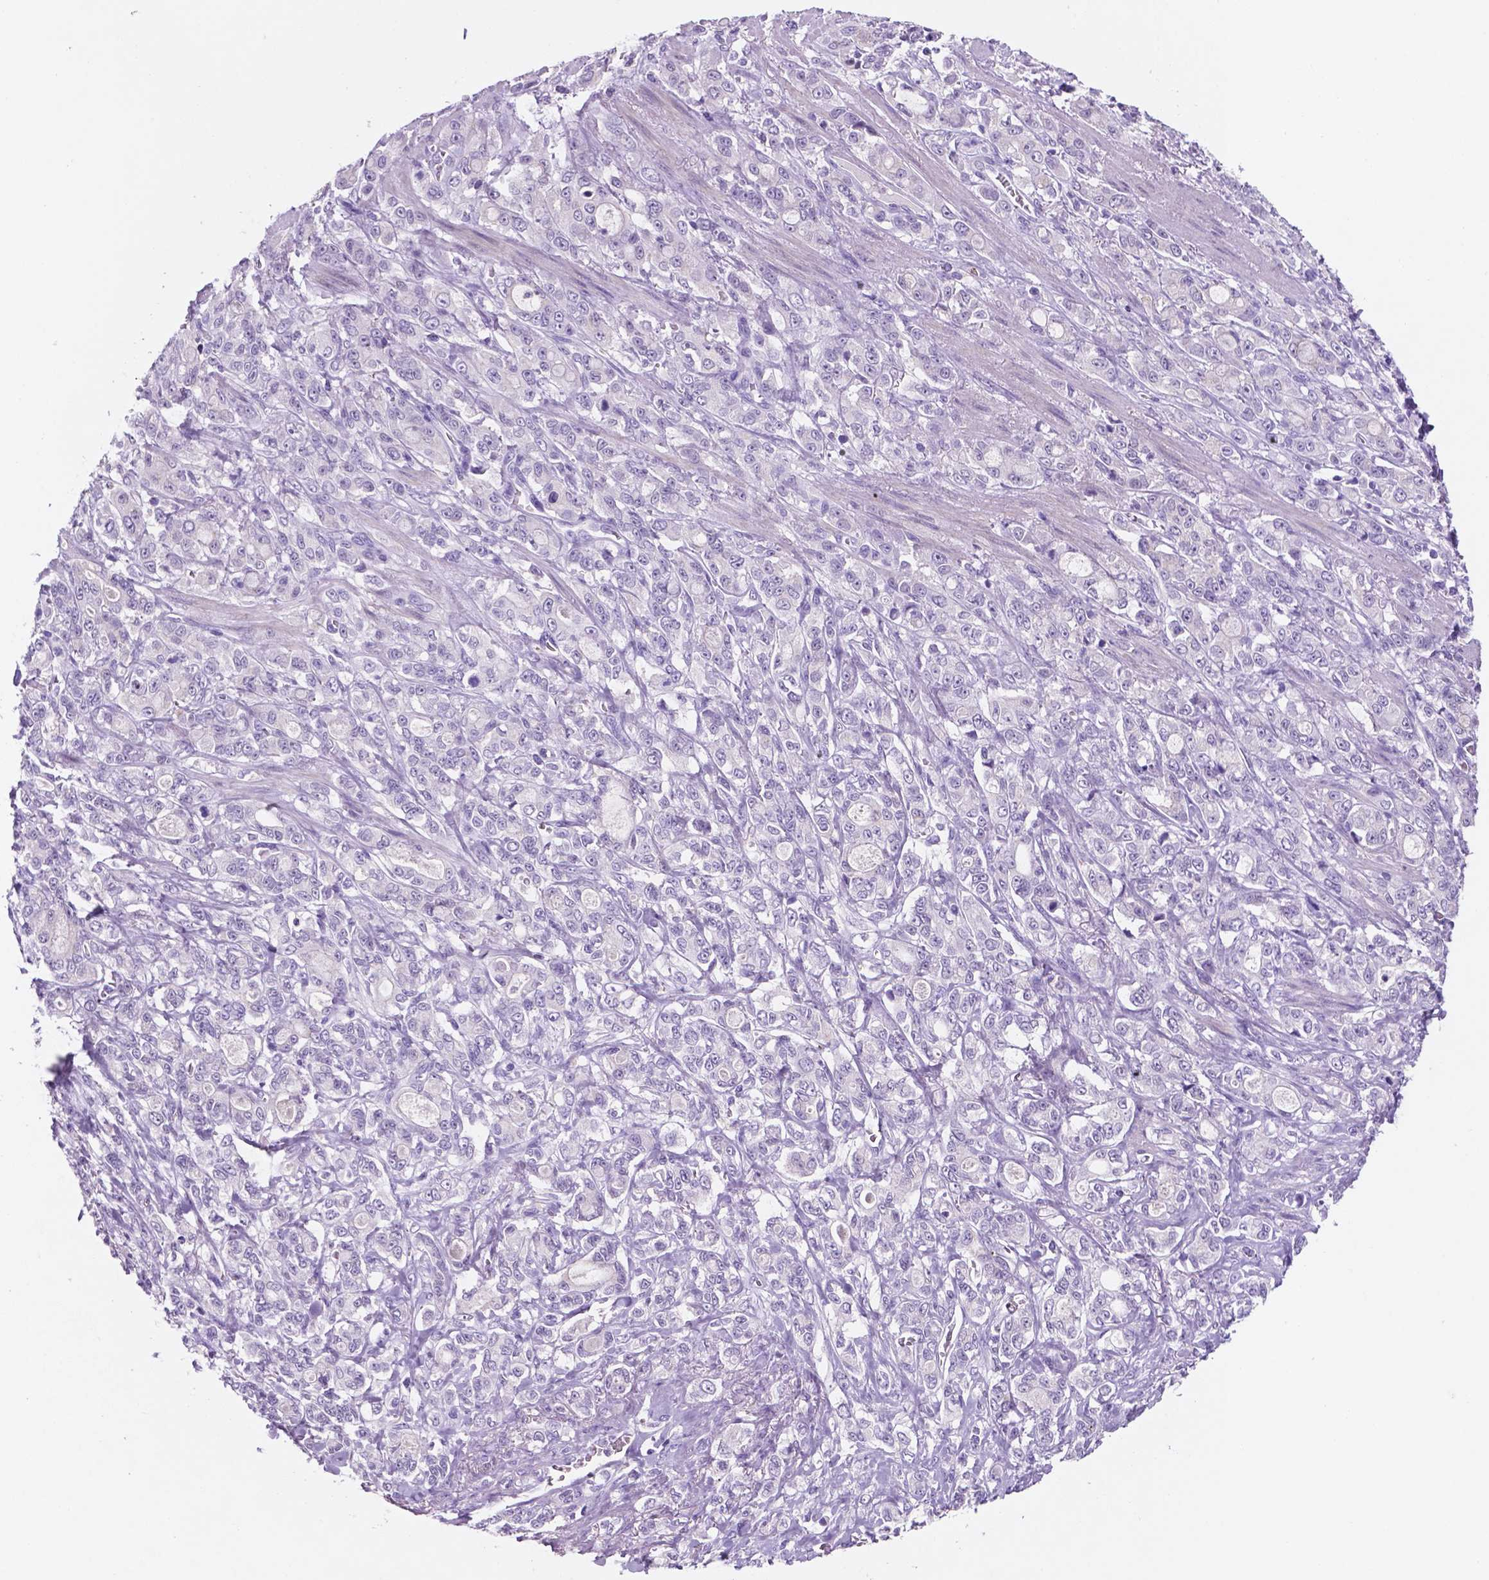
{"staining": {"intensity": "negative", "quantity": "none", "location": "none"}, "tissue": "stomach cancer", "cell_type": "Tumor cells", "image_type": "cancer", "snomed": [{"axis": "morphology", "description": "Adenocarcinoma, NOS"}, {"axis": "topography", "description": "Stomach"}], "caption": "Tumor cells show no significant positivity in stomach adenocarcinoma.", "gene": "EBLN2", "patient": {"sex": "male", "age": 63}}